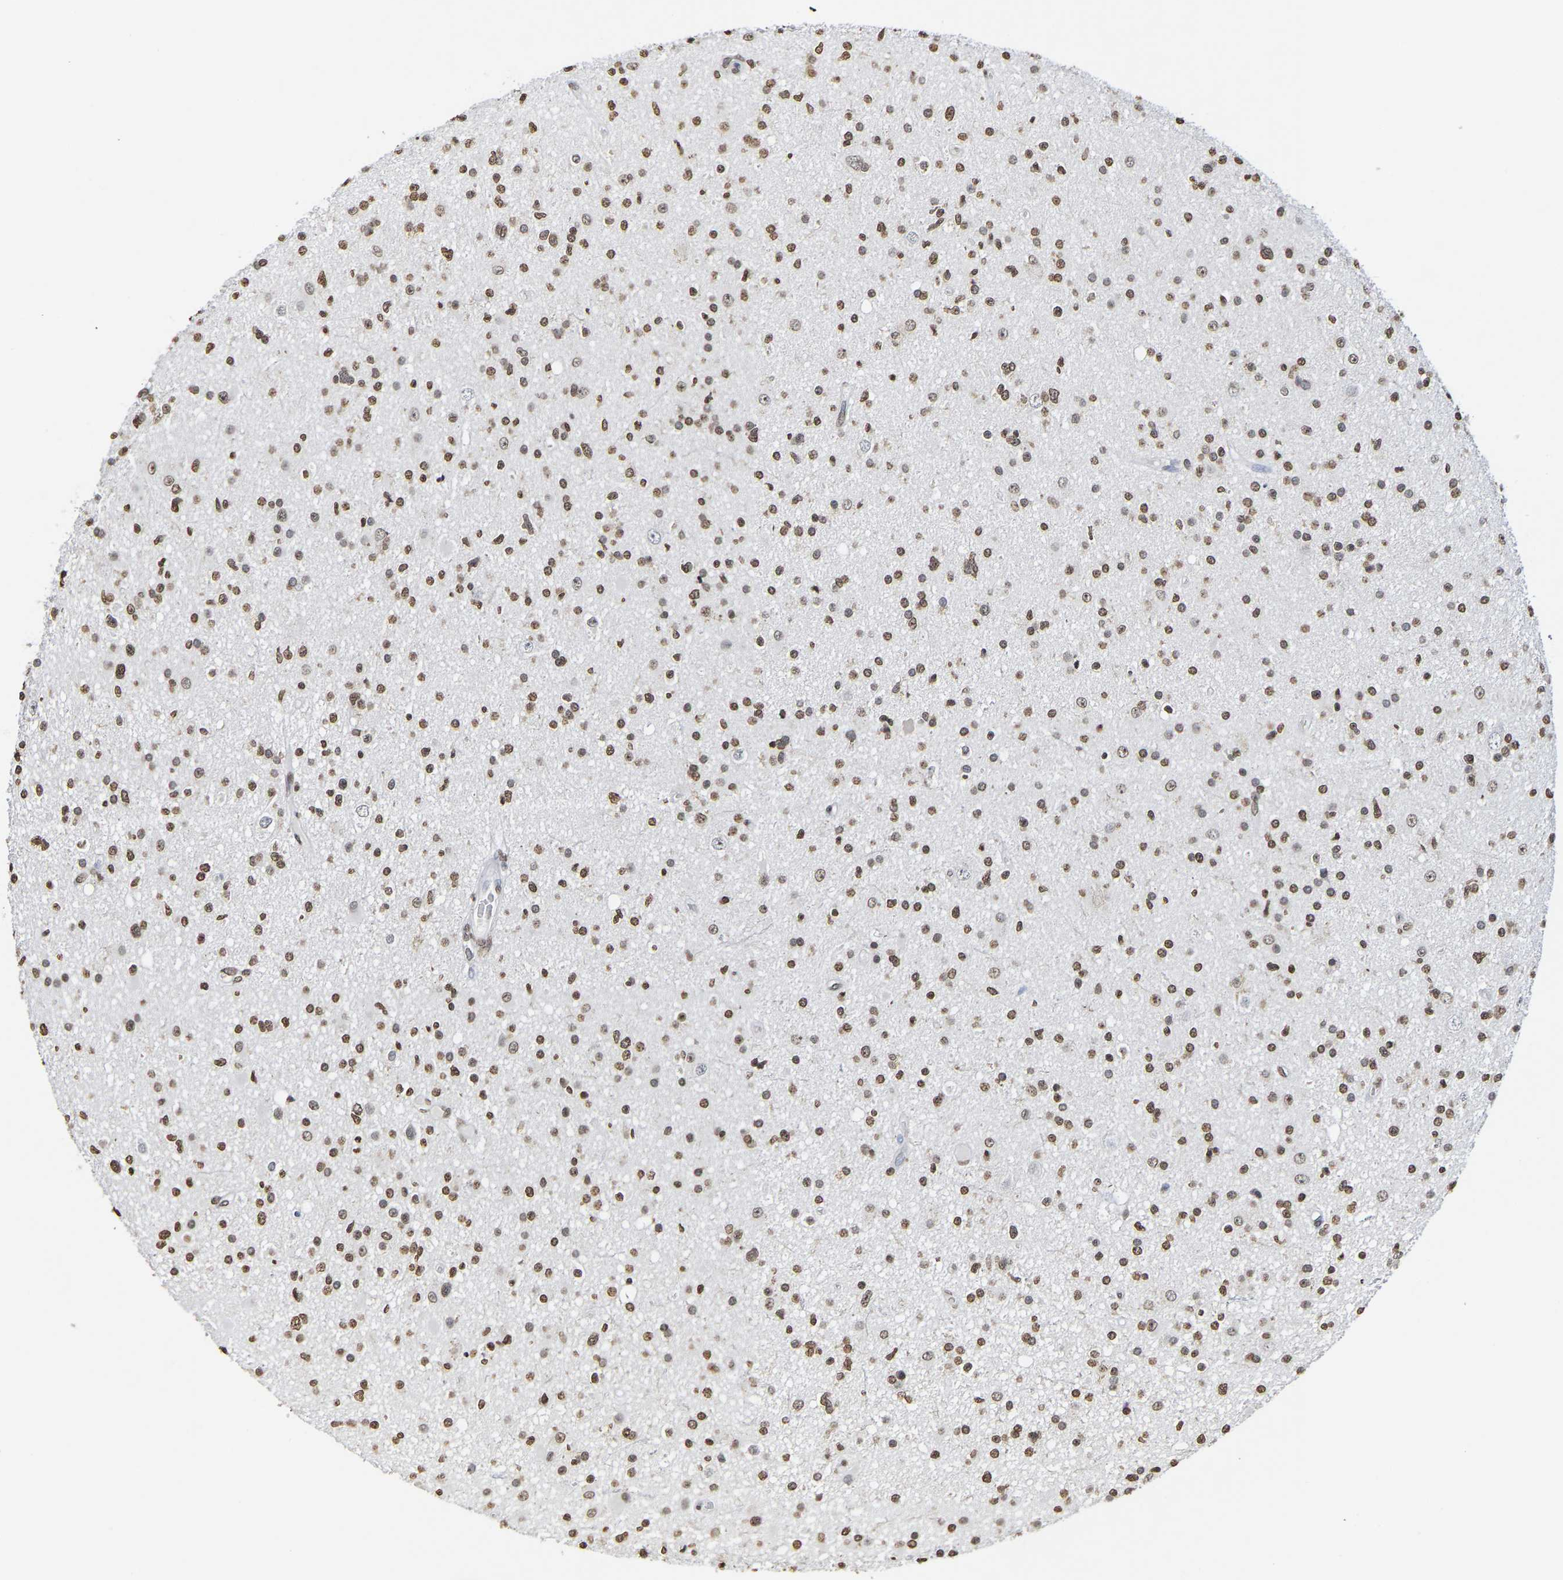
{"staining": {"intensity": "moderate", "quantity": ">75%", "location": "nuclear"}, "tissue": "glioma", "cell_type": "Tumor cells", "image_type": "cancer", "snomed": [{"axis": "morphology", "description": "Glioma, malignant, High grade"}, {"axis": "topography", "description": "Brain"}], "caption": "This is a photomicrograph of immunohistochemistry staining of high-grade glioma (malignant), which shows moderate staining in the nuclear of tumor cells.", "gene": "ATF4", "patient": {"sex": "male", "age": 33}}